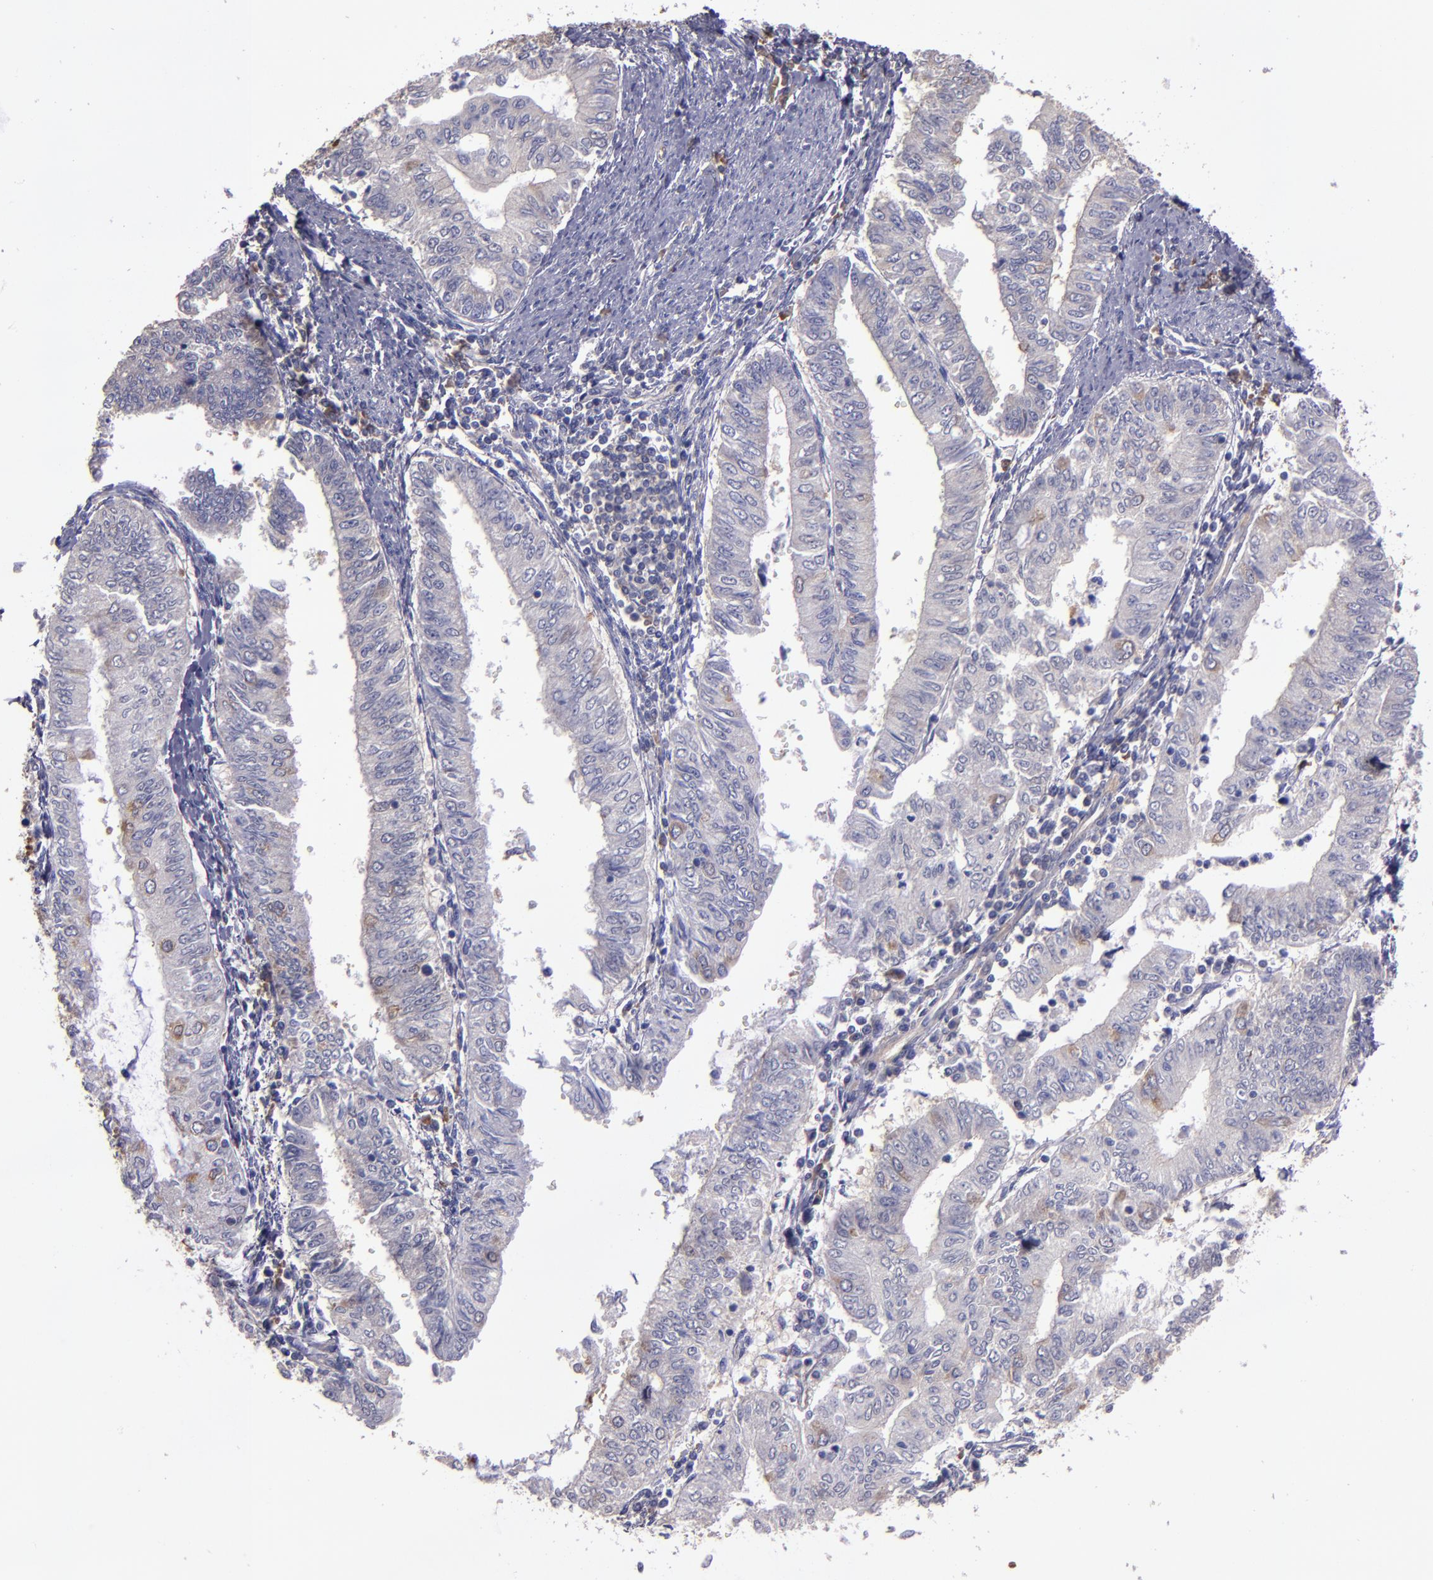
{"staining": {"intensity": "weak", "quantity": "<25%", "location": "cytoplasmic/membranous"}, "tissue": "endometrial cancer", "cell_type": "Tumor cells", "image_type": "cancer", "snomed": [{"axis": "morphology", "description": "Adenocarcinoma, NOS"}, {"axis": "topography", "description": "Endometrium"}], "caption": "Tumor cells show no significant protein staining in adenocarcinoma (endometrial).", "gene": "CARS1", "patient": {"sex": "female", "age": 66}}